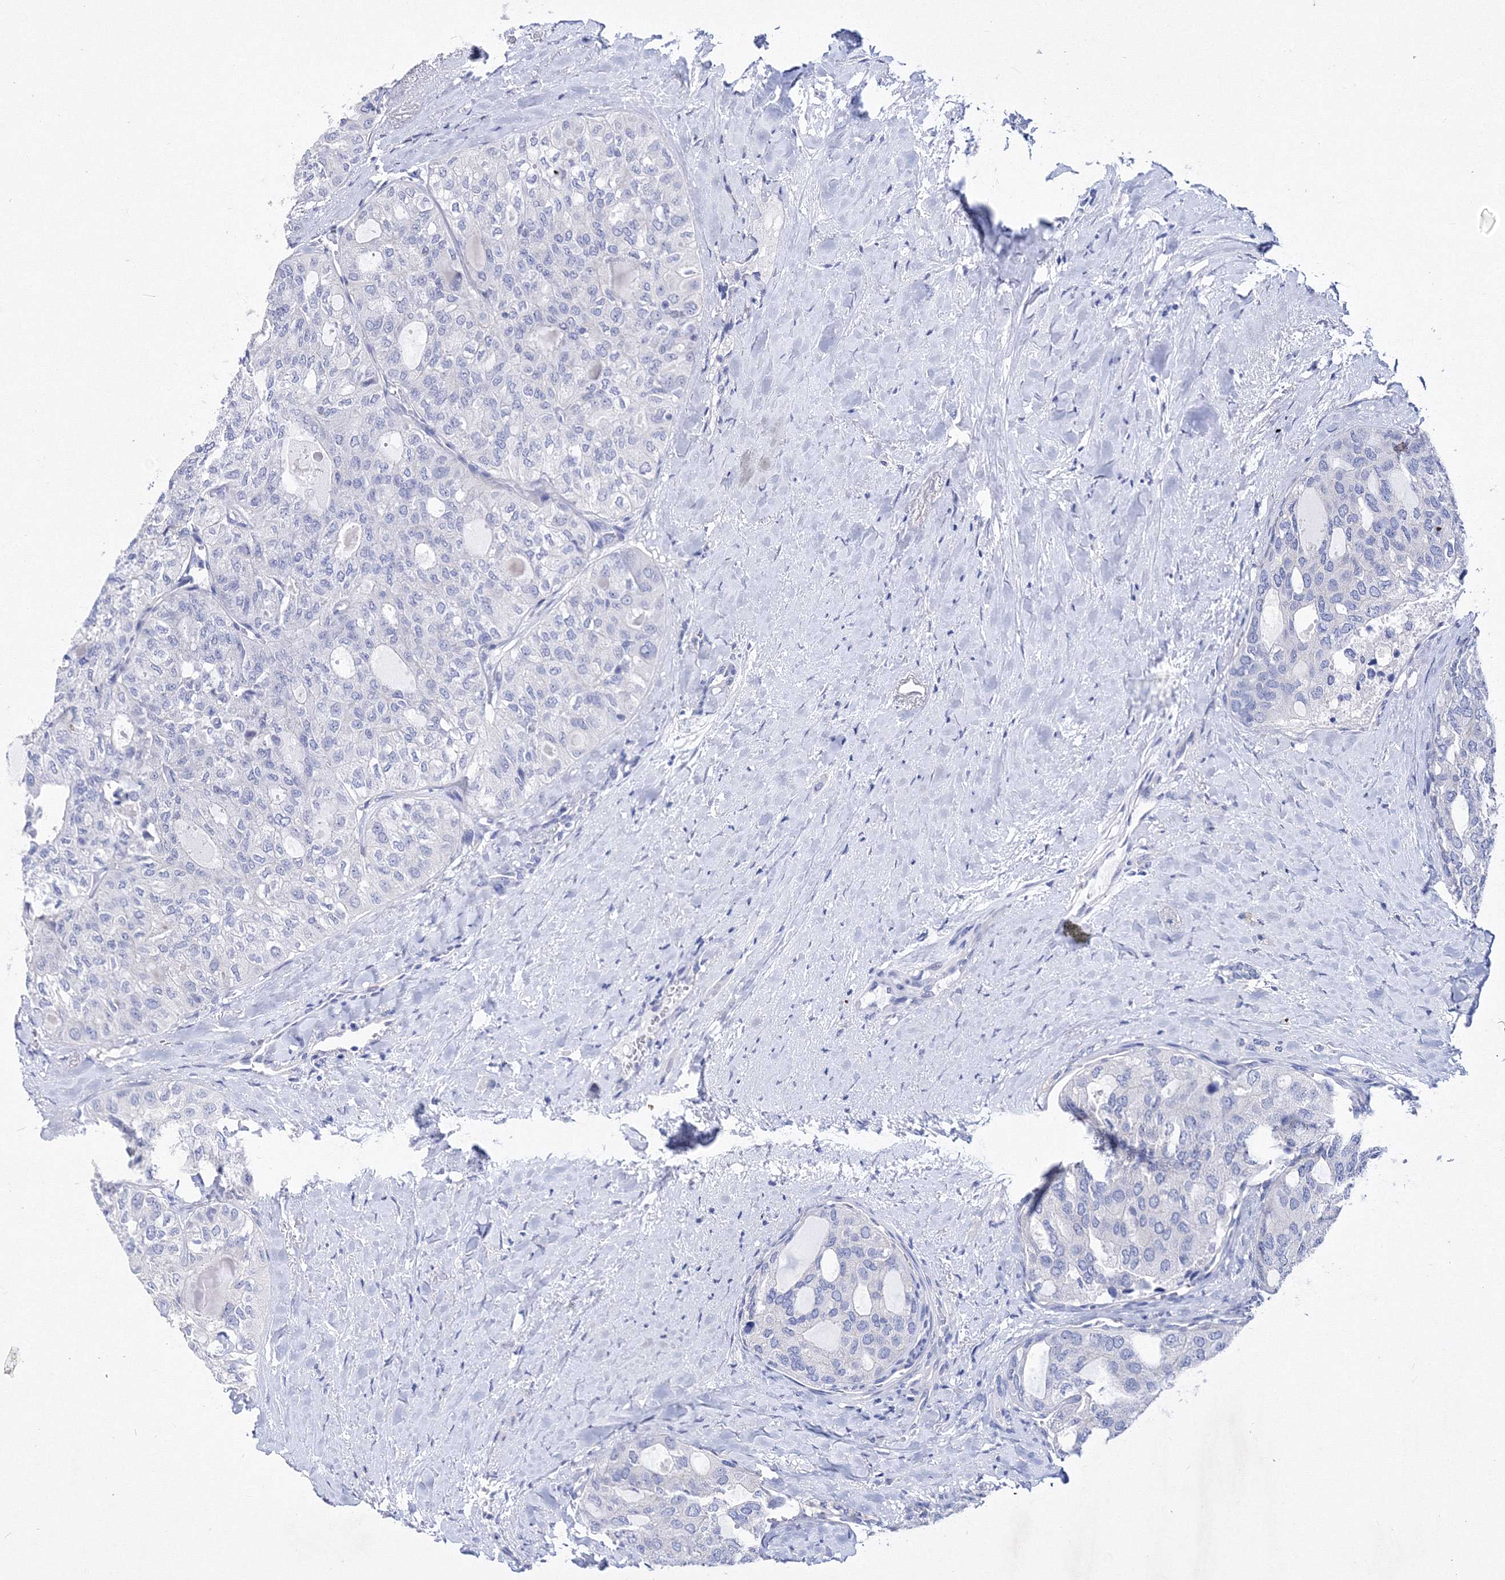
{"staining": {"intensity": "negative", "quantity": "none", "location": "none"}, "tissue": "thyroid cancer", "cell_type": "Tumor cells", "image_type": "cancer", "snomed": [{"axis": "morphology", "description": "Follicular adenoma carcinoma, NOS"}, {"axis": "topography", "description": "Thyroid gland"}], "caption": "This is a image of immunohistochemistry (IHC) staining of follicular adenoma carcinoma (thyroid), which shows no staining in tumor cells.", "gene": "GPN1", "patient": {"sex": "male", "age": 75}}